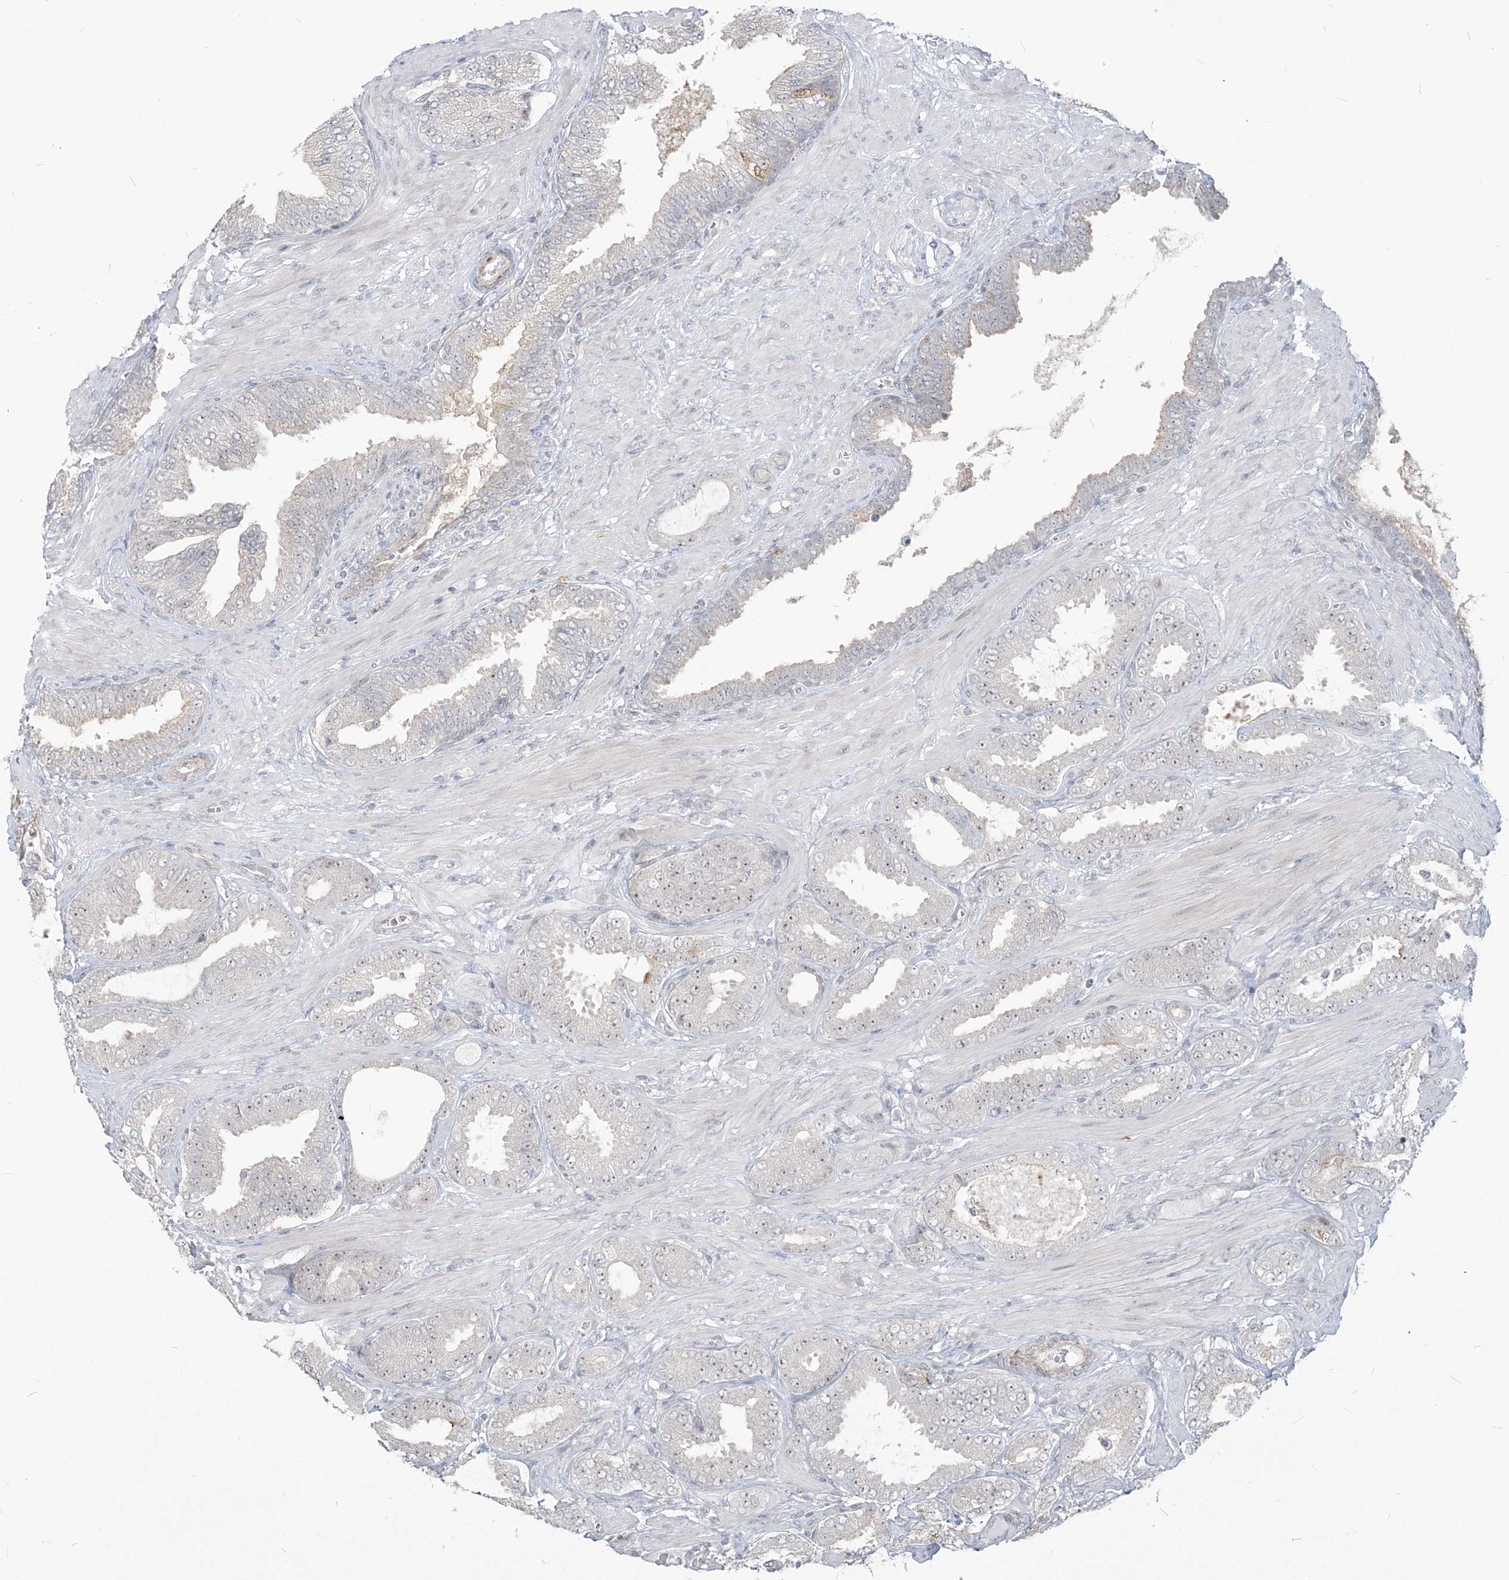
{"staining": {"intensity": "negative", "quantity": "none", "location": "none"}, "tissue": "prostate cancer", "cell_type": "Tumor cells", "image_type": "cancer", "snomed": [{"axis": "morphology", "description": "Adenocarcinoma, Low grade"}, {"axis": "topography", "description": "Prostate"}], "caption": "The photomicrograph exhibits no significant expression in tumor cells of prostate cancer.", "gene": "SDAD1", "patient": {"sex": "male", "age": 63}}